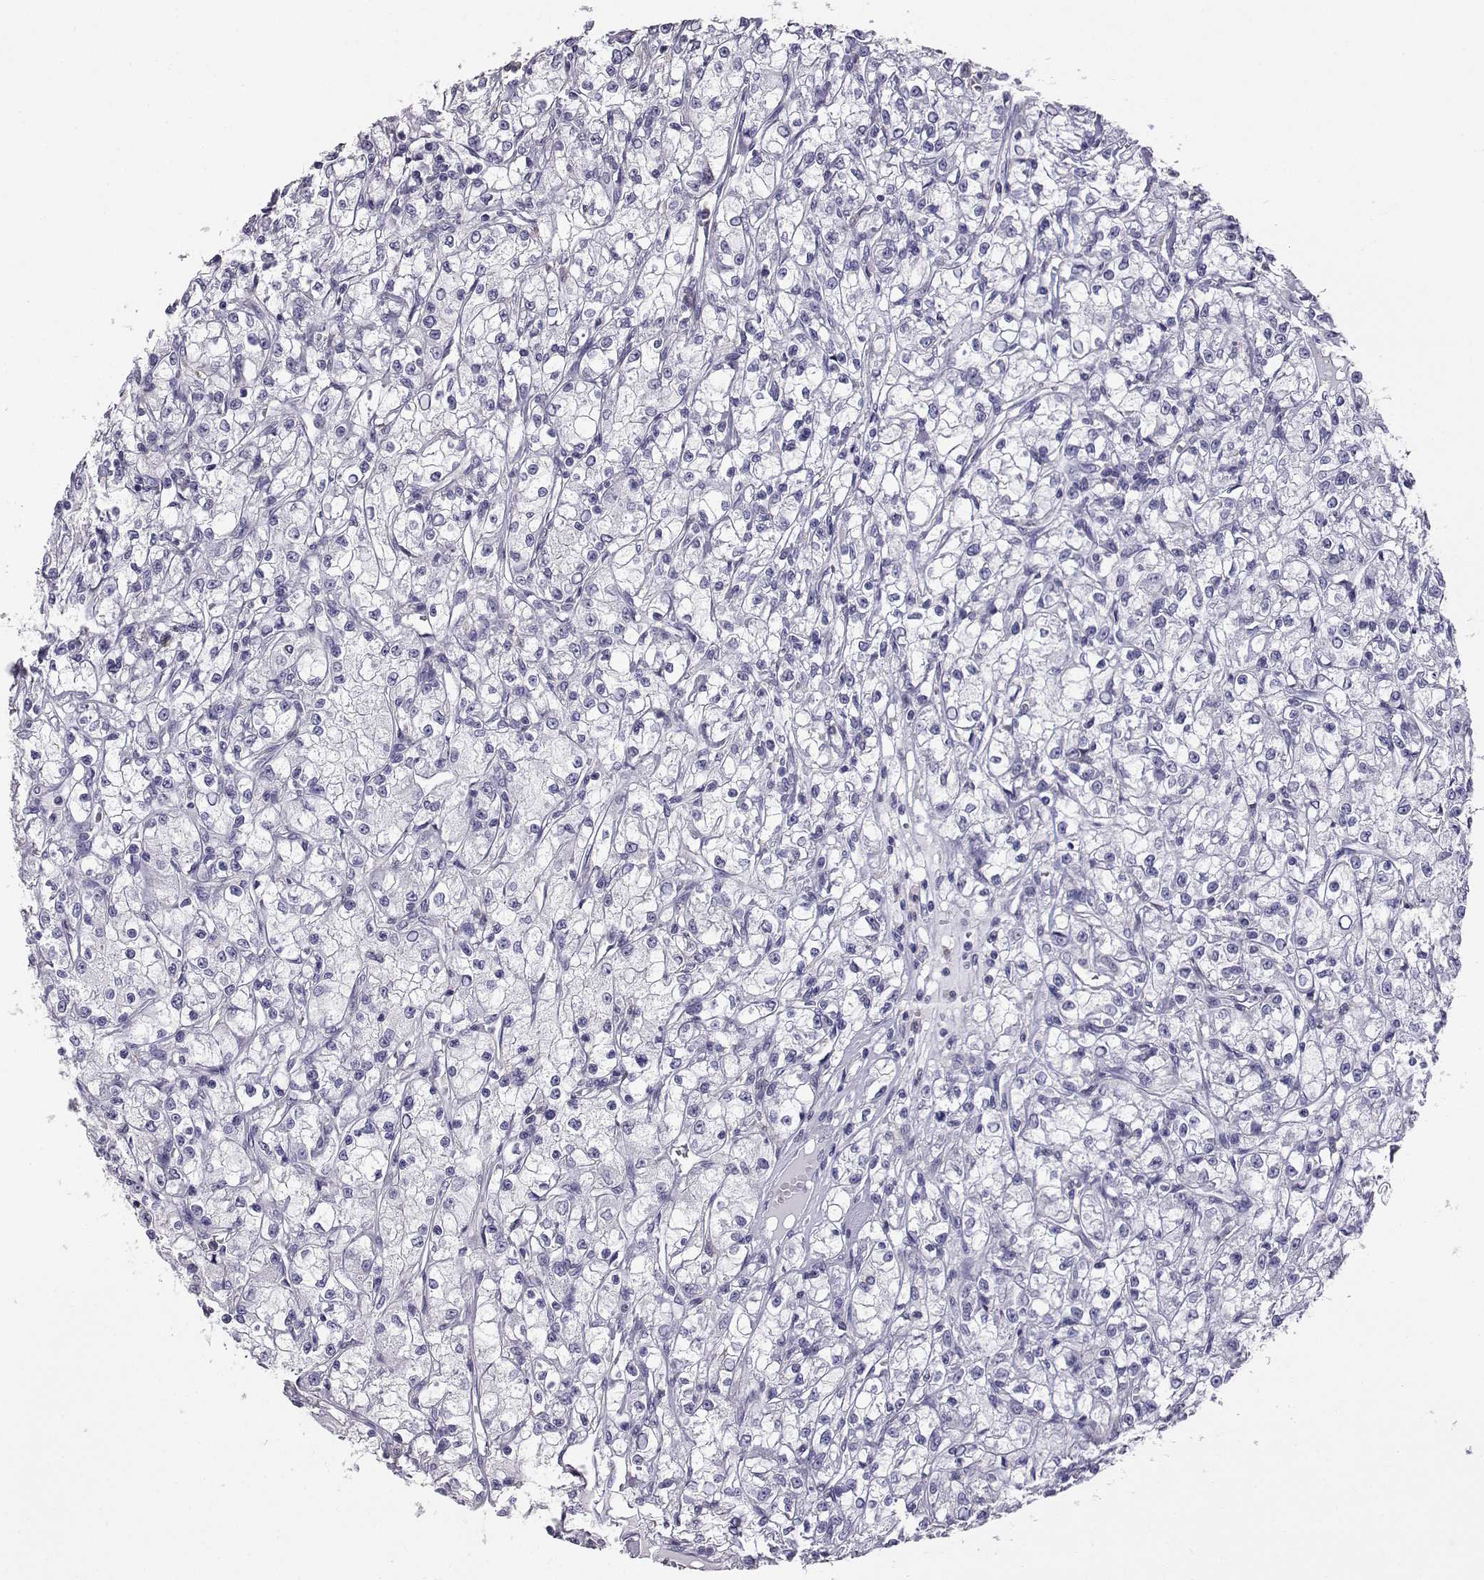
{"staining": {"intensity": "negative", "quantity": "none", "location": "none"}, "tissue": "renal cancer", "cell_type": "Tumor cells", "image_type": "cancer", "snomed": [{"axis": "morphology", "description": "Adenocarcinoma, NOS"}, {"axis": "topography", "description": "Kidney"}], "caption": "A photomicrograph of renal adenocarcinoma stained for a protein displays no brown staining in tumor cells.", "gene": "AKR1B1", "patient": {"sex": "female", "age": 59}}